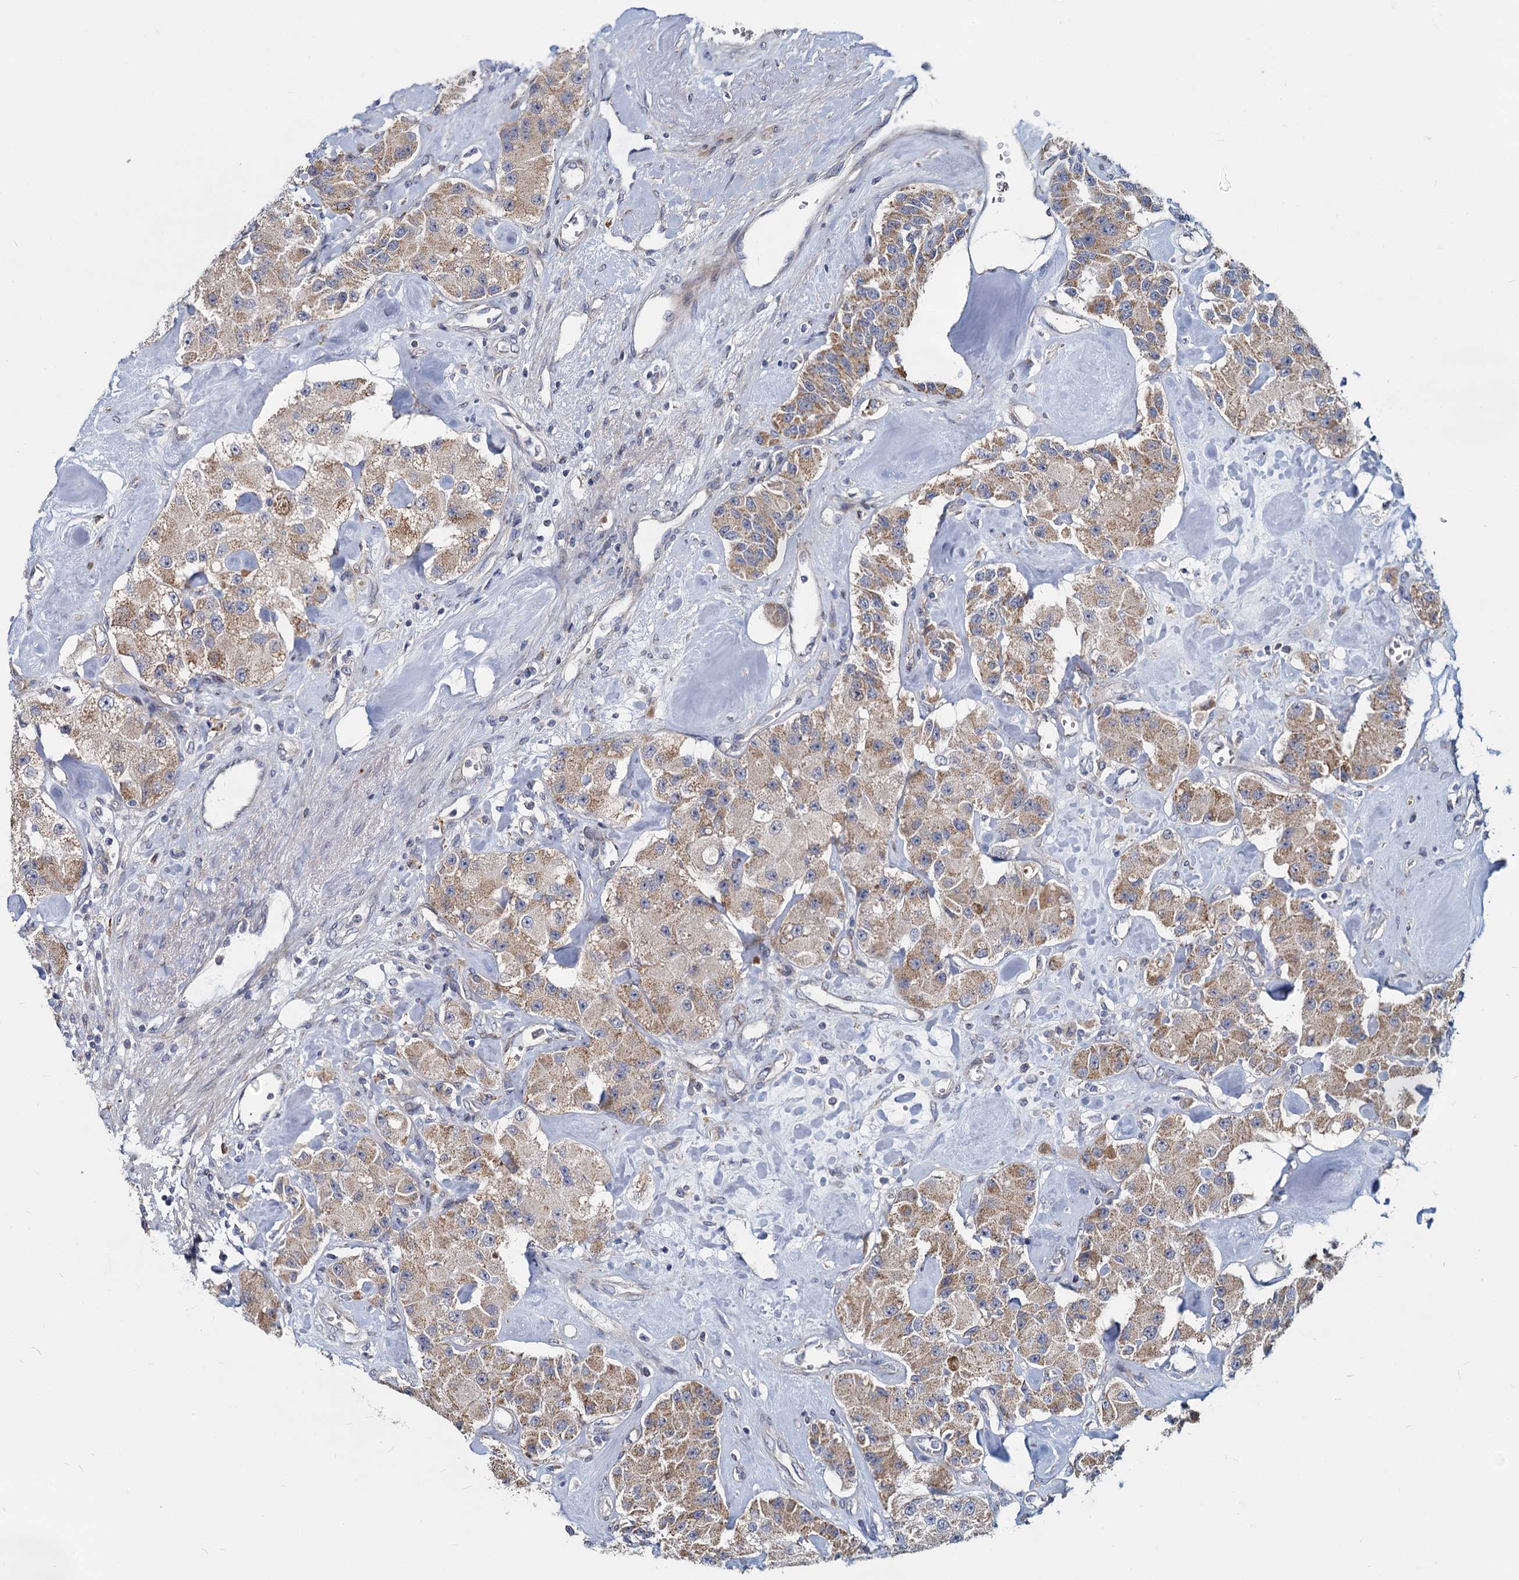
{"staining": {"intensity": "moderate", "quantity": ">75%", "location": "cytoplasmic/membranous"}, "tissue": "carcinoid", "cell_type": "Tumor cells", "image_type": "cancer", "snomed": [{"axis": "morphology", "description": "Carcinoid, malignant, NOS"}, {"axis": "topography", "description": "Pancreas"}], "caption": "IHC micrograph of human carcinoid (malignant) stained for a protein (brown), which displays medium levels of moderate cytoplasmic/membranous expression in approximately >75% of tumor cells.", "gene": "DCUN1D2", "patient": {"sex": "male", "age": 41}}